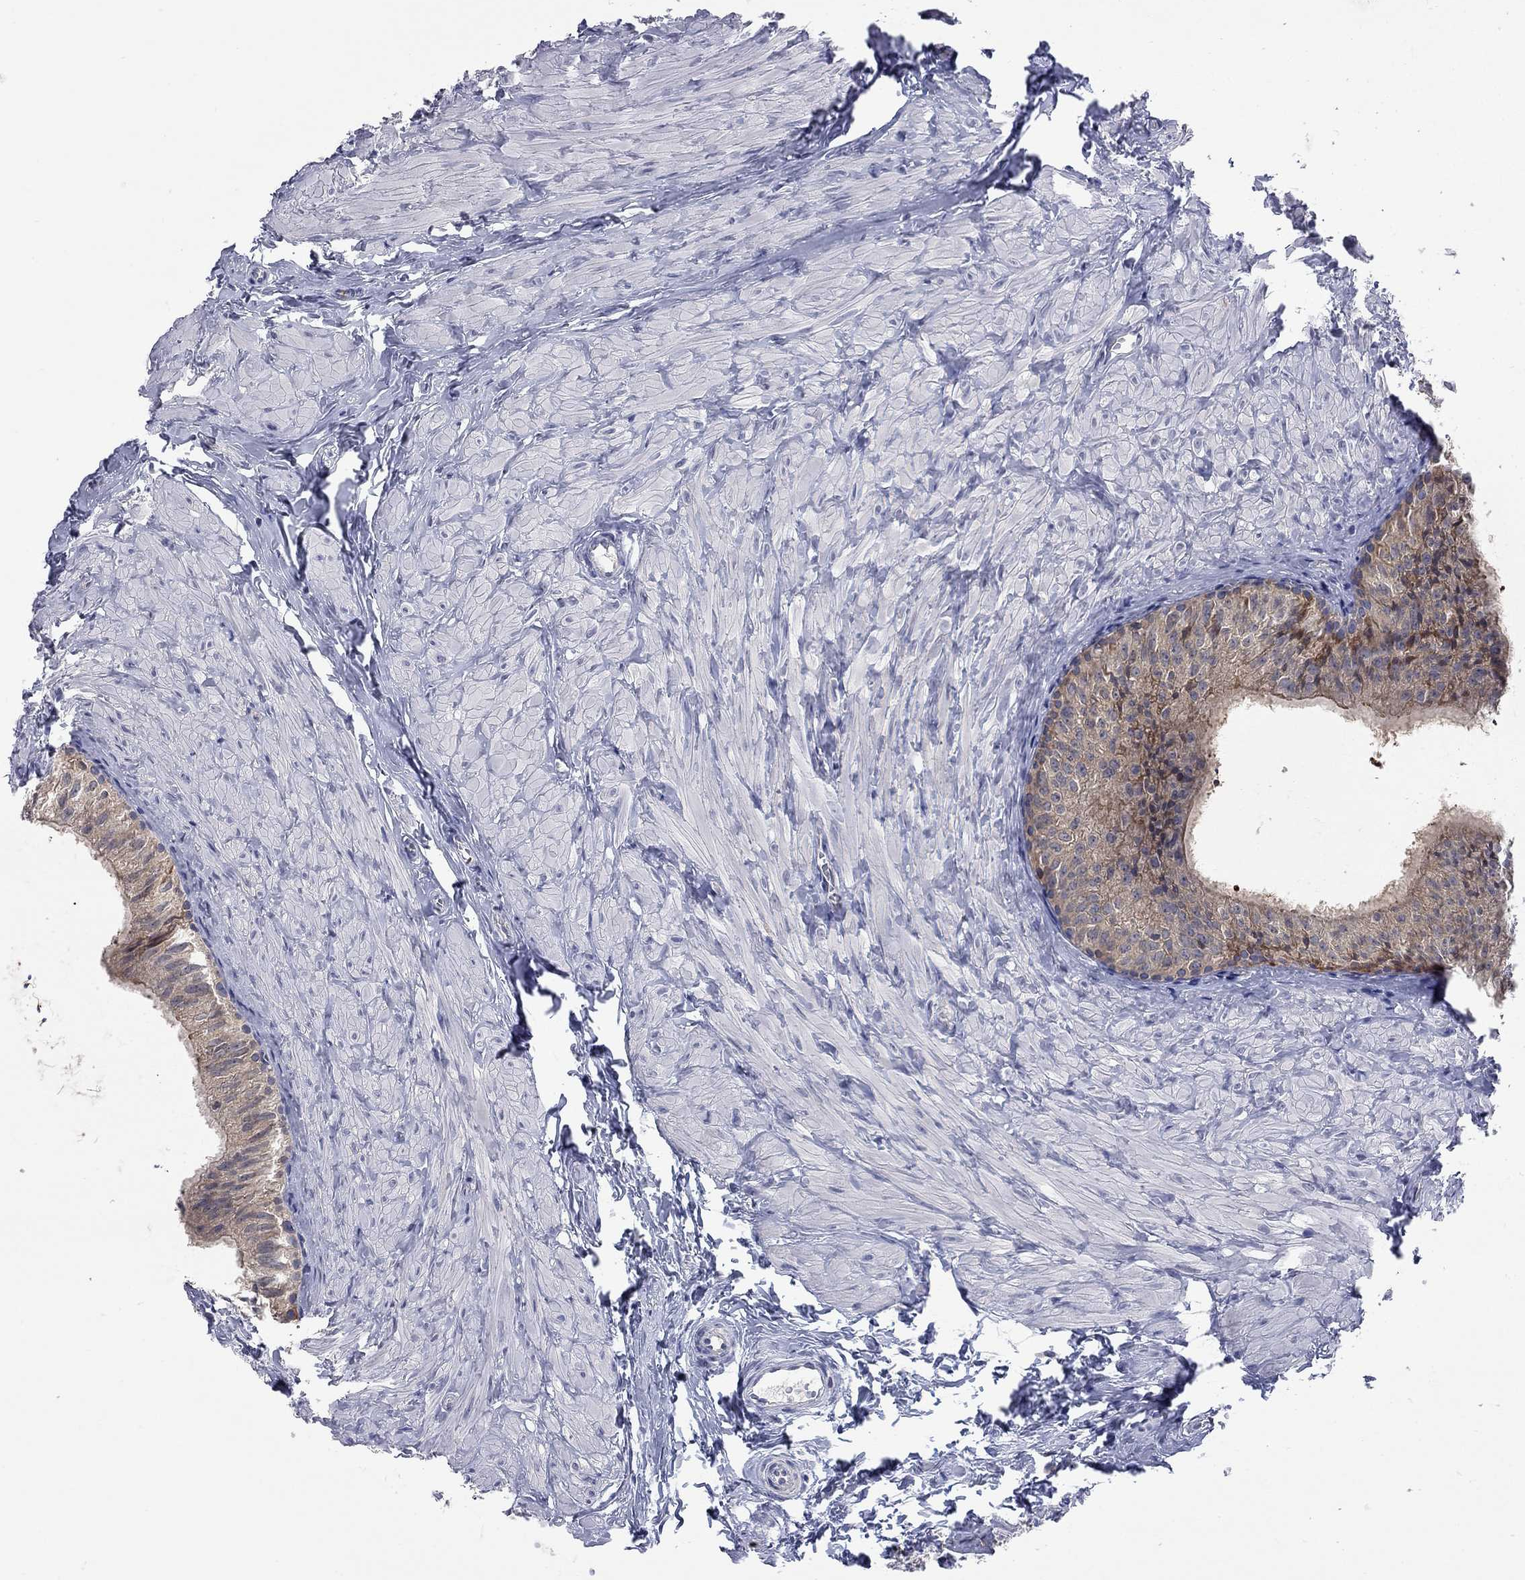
{"staining": {"intensity": "moderate", "quantity": ">75%", "location": "cytoplasmic/membranous"}, "tissue": "epididymis", "cell_type": "Glandular cells", "image_type": "normal", "snomed": [{"axis": "morphology", "description": "Normal tissue, NOS"}, {"axis": "topography", "description": "Epididymis"}], "caption": "Glandular cells reveal moderate cytoplasmic/membranous expression in approximately >75% of cells in unremarkable epididymis. (DAB IHC, brown staining for protein, blue staining for nuclei).", "gene": "ENSG00000255639", "patient": {"sex": "male", "age": 32}}